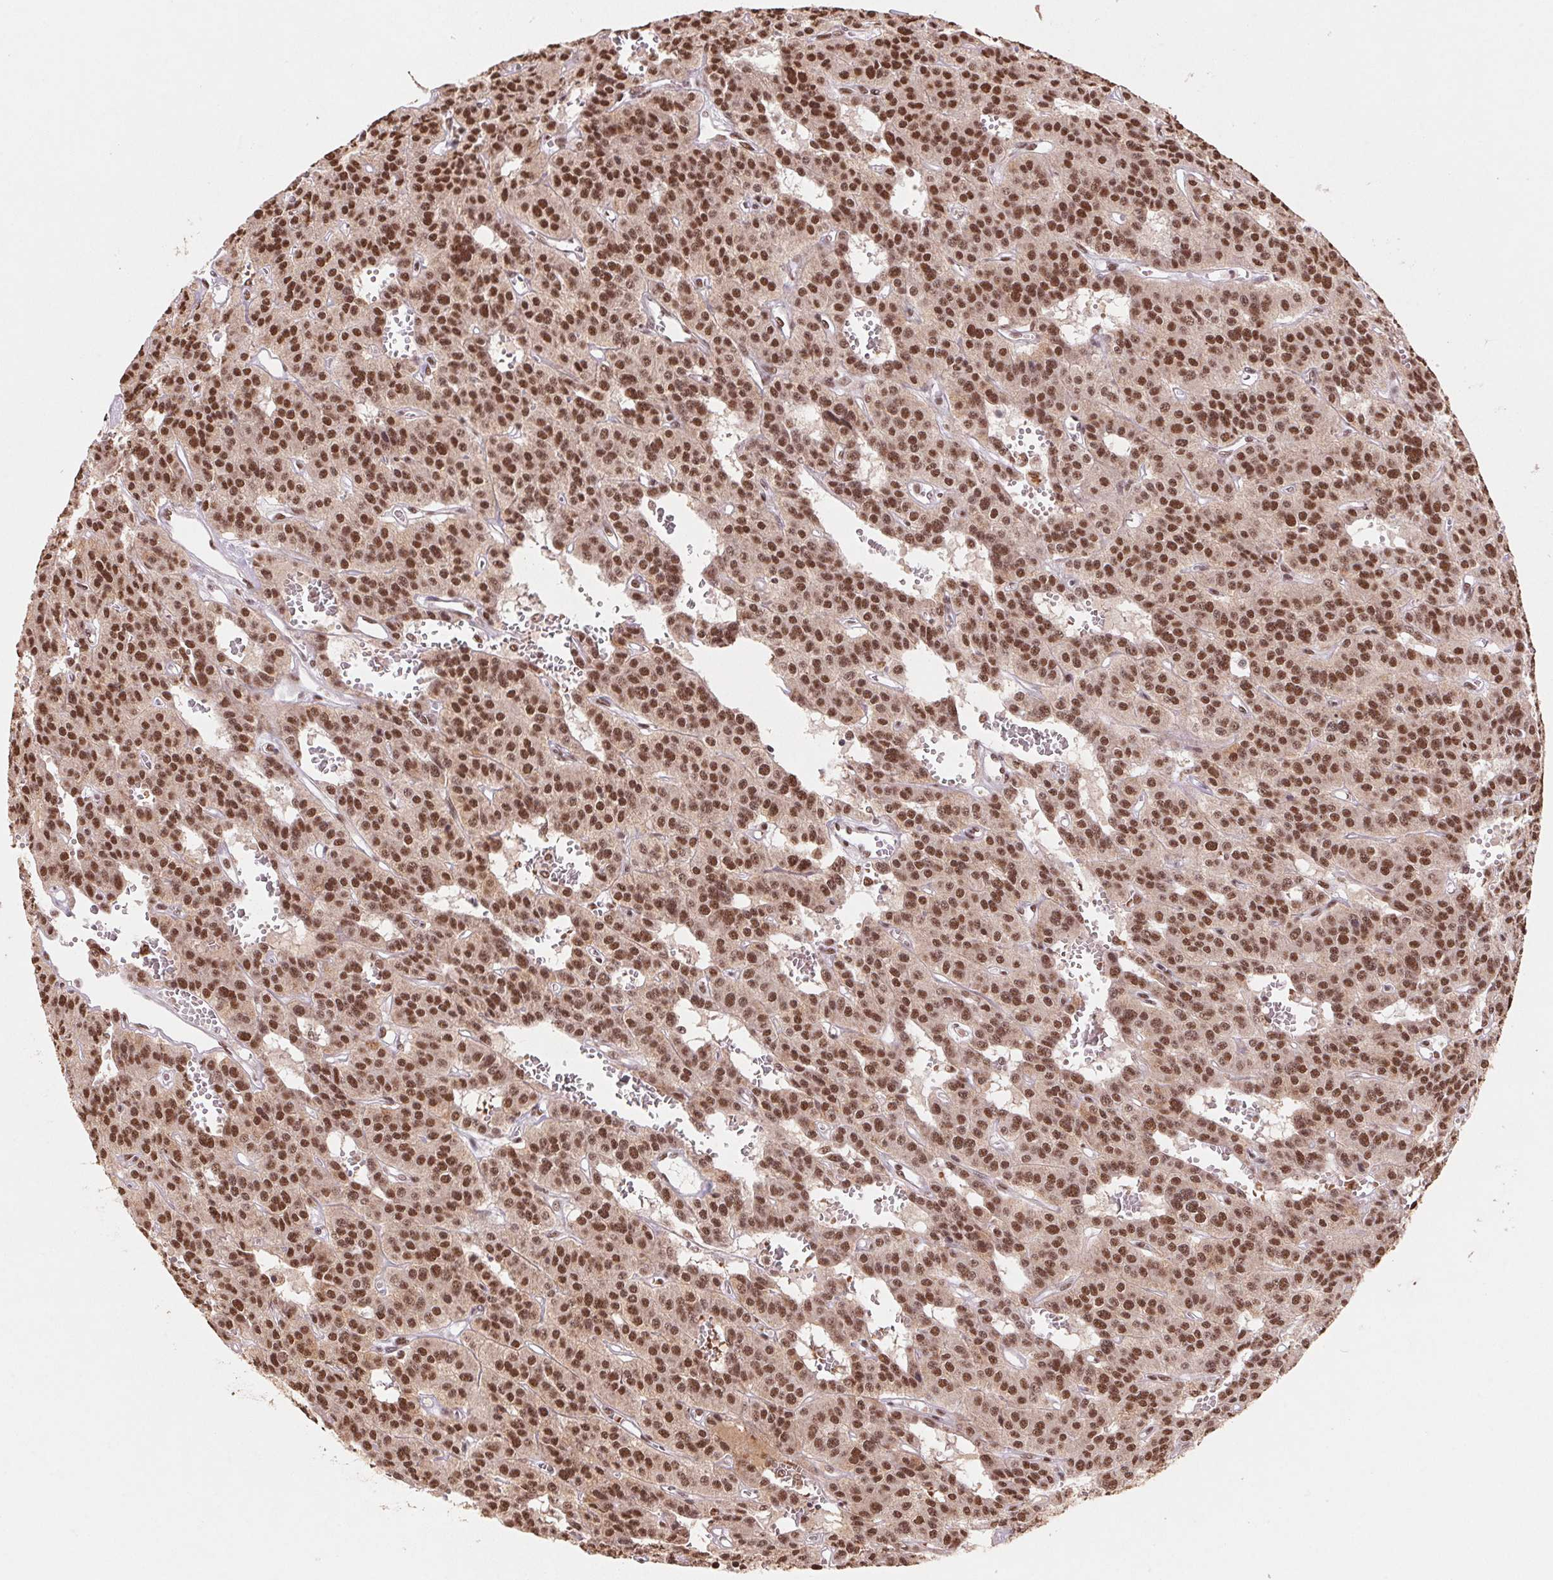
{"staining": {"intensity": "strong", "quantity": ">75%", "location": "nuclear"}, "tissue": "carcinoid", "cell_type": "Tumor cells", "image_type": "cancer", "snomed": [{"axis": "morphology", "description": "Carcinoid, malignant, NOS"}, {"axis": "topography", "description": "Lung"}], "caption": "Immunohistochemistry (IHC) (DAB) staining of carcinoid reveals strong nuclear protein staining in about >75% of tumor cells. (Stains: DAB (3,3'-diaminobenzidine) in brown, nuclei in blue, Microscopy: brightfield microscopy at high magnification).", "gene": "SNRPG", "patient": {"sex": "female", "age": 71}}